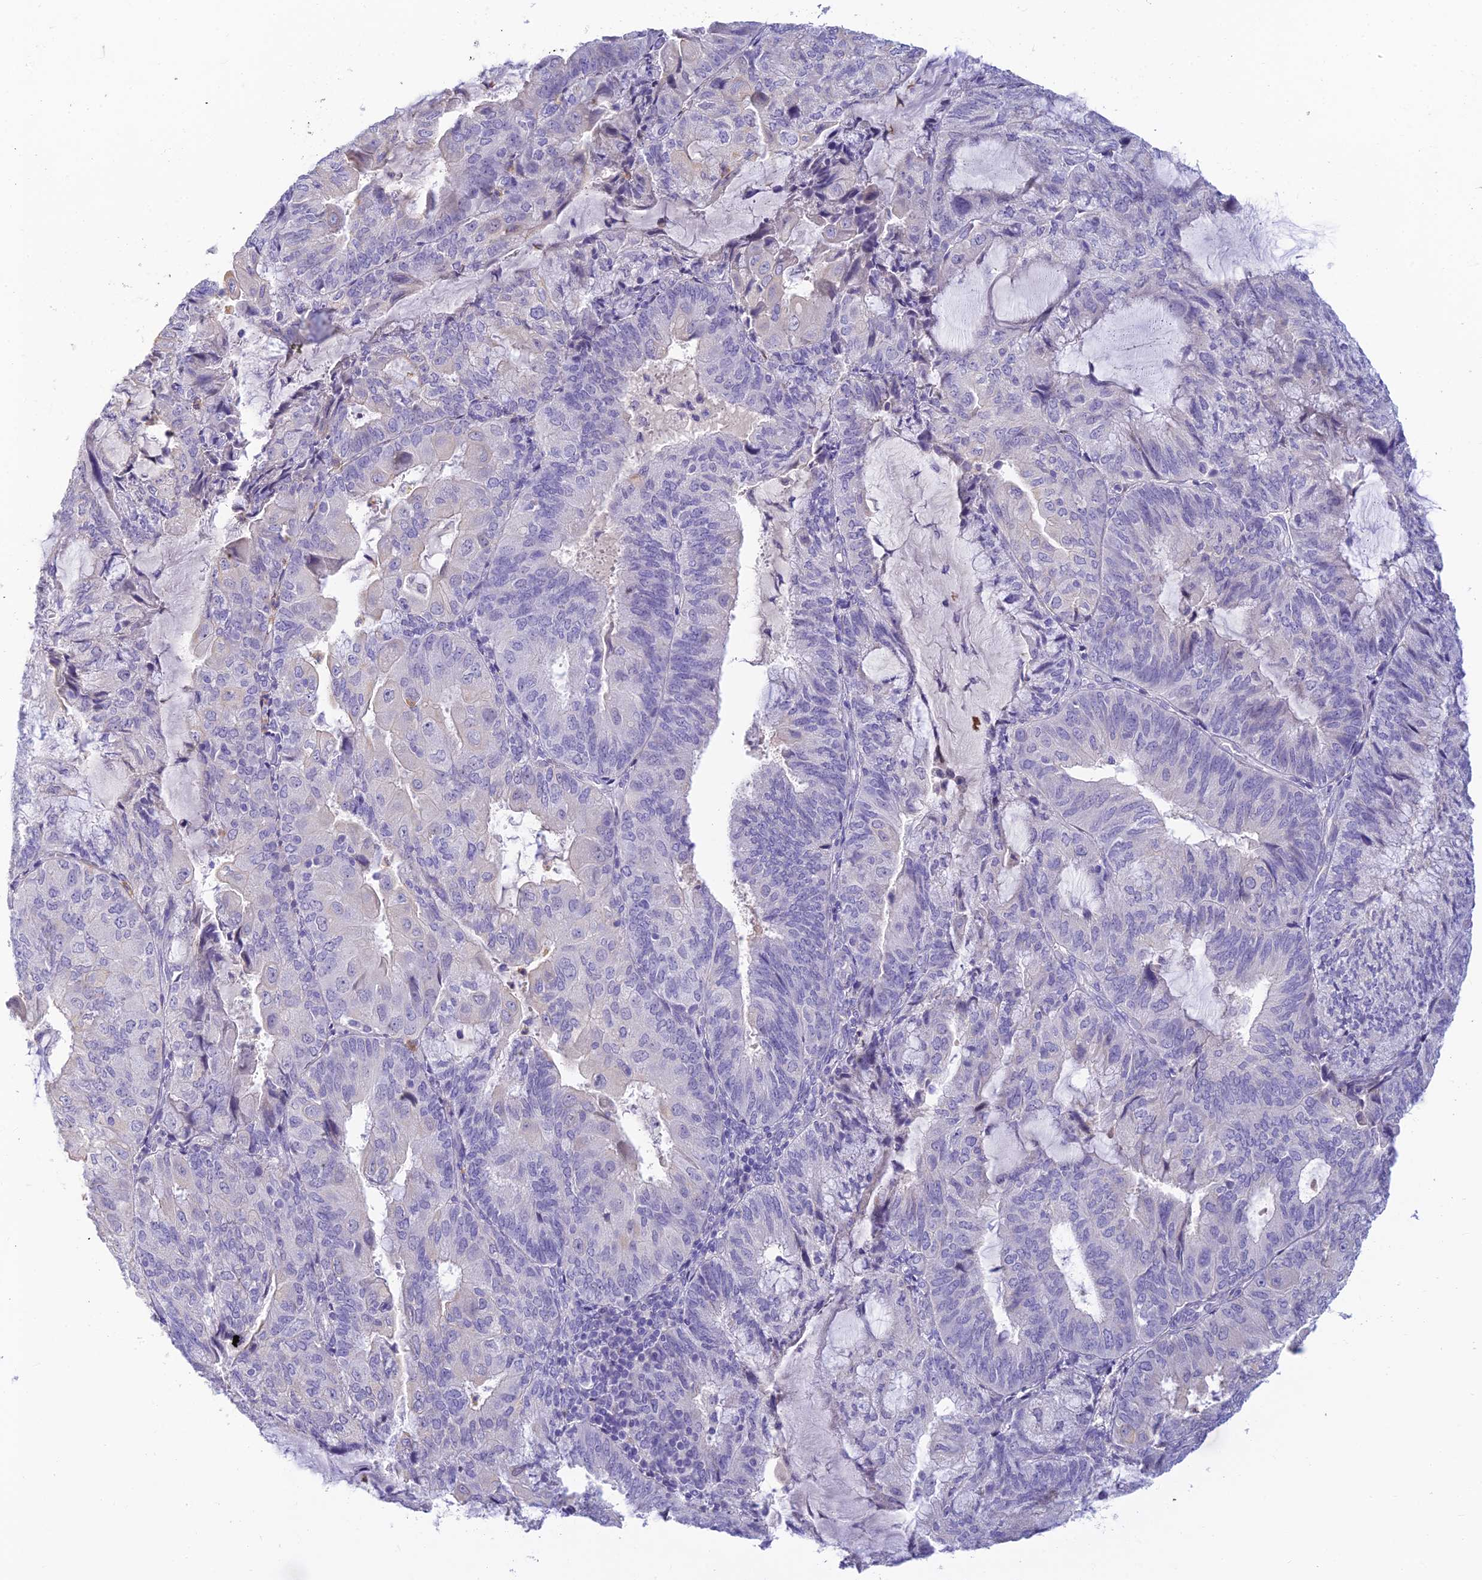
{"staining": {"intensity": "negative", "quantity": "none", "location": "none"}, "tissue": "endometrial cancer", "cell_type": "Tumor cells", "image_type": "cancer", "snomed": [{"axis": "morphology", "description": "Adenocarcinoma, NOS"}, {"axis": "topography", "description": "Endometrium"}], "caption": "IHC photomicrograph of human endometrial adenocarcinoma stained for a protein (brown), which exhibits no positivity in tumor cells. (DAB immunohistochemistry (IHC) with hematoxylin counter stain).", "gene": "INTS13", "patient": {"sex": "female", "age": 81}}